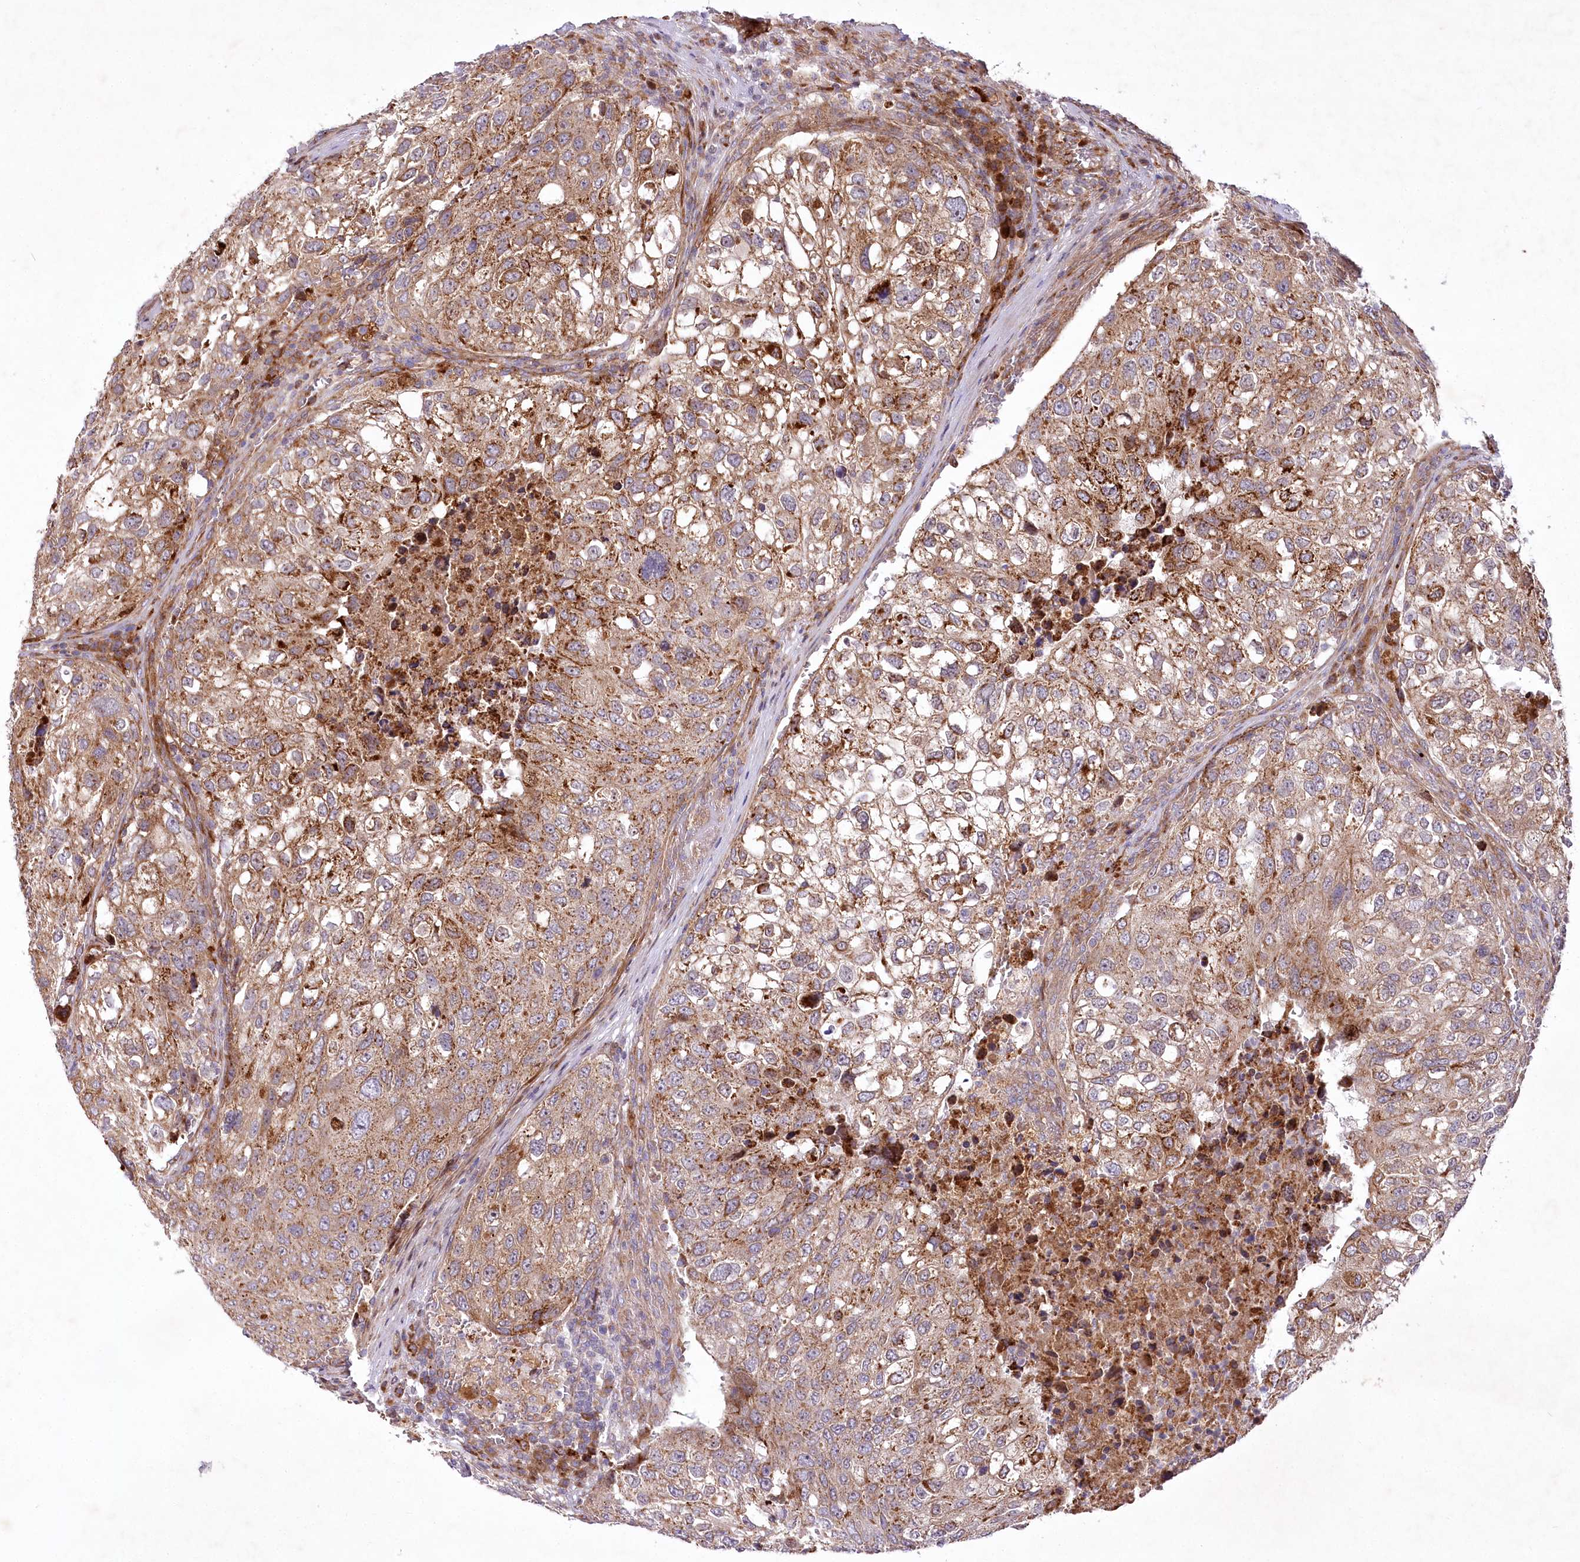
{"staining": {"intensity": "moderate", "quantity": "25%-75%", "location": "cytoplasmic/membranous"}, "tissue": "urothelial cancer", "cell_type": "Tumor cells", "image_type": "cancer", "snomed": [{"axis": "morphology", "description": "Urothelial carcinoma, High grade"}, {"axis": "topography", "description": "Lymph node"}, {"axis": "topography", "description": "Urinary bladder"}], "caption": "A micrograph of high-grade urothelial carcinoma stained for a protein displays moderate cytoplasmic/membranous brown staining in tumor cells.", "gene": "PSTK", "patient": {"sex": "male", "age": 51}}